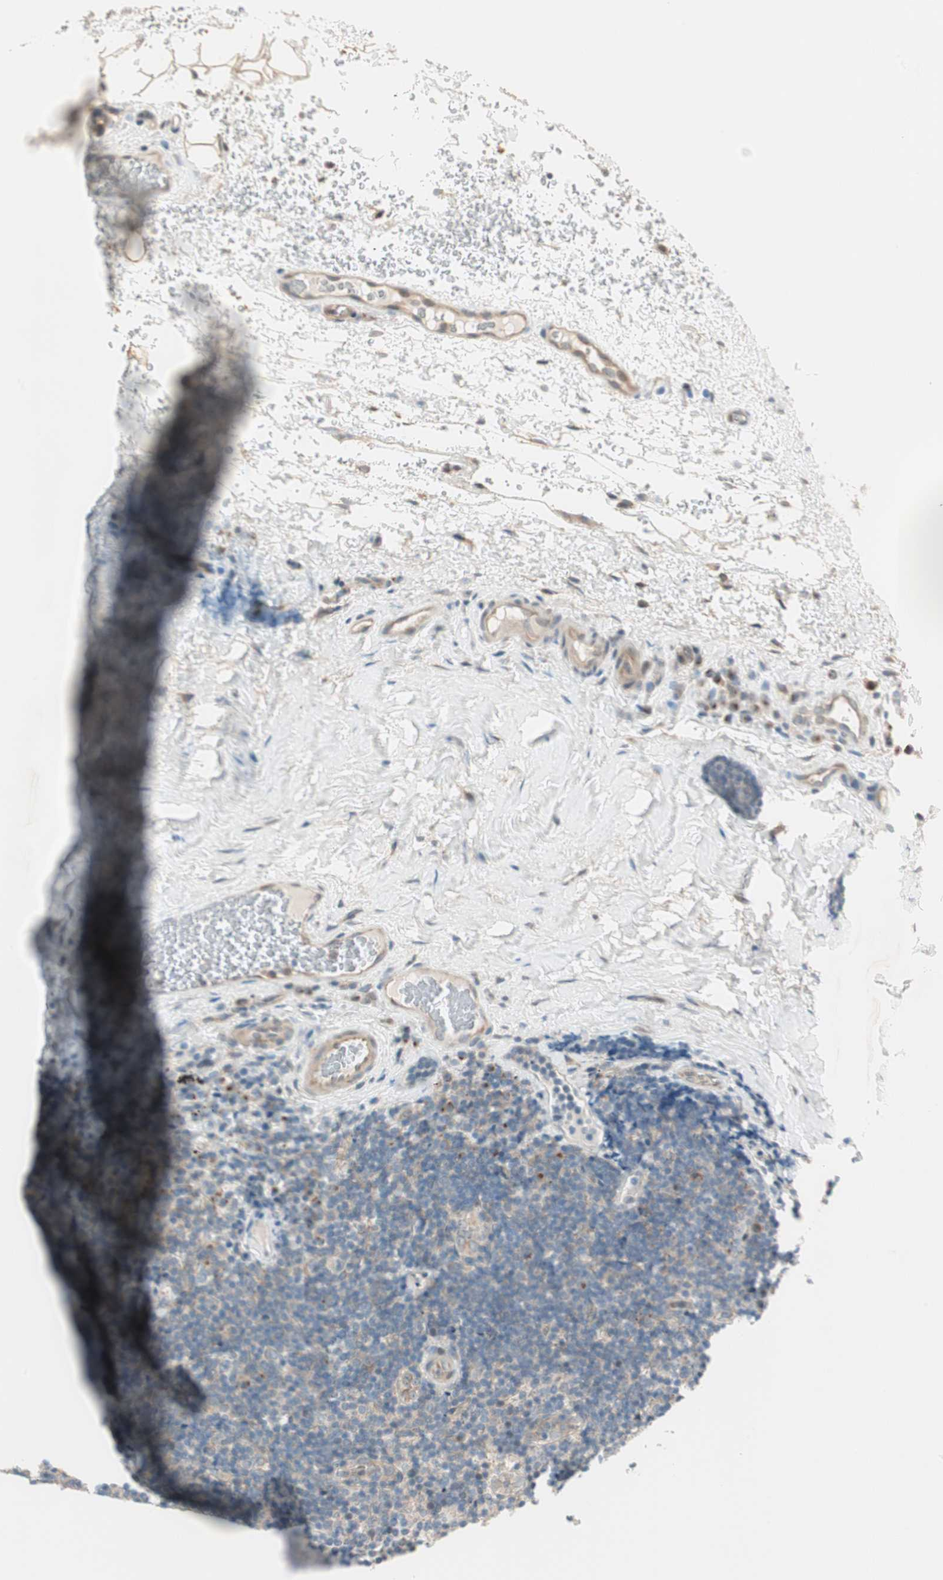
{"staining": {"intensity": "weak", "quantity": "25%-75%", "location": "cytoplasmic/membranous"}, "tissue": "lymphoma", "cell_type": "Tumor cells", "image_type": "cancer", "snomed": [{"axis": "morphology", "description": "Malignant lymphoma, non-Hodgkin's type, High grade"}, {"axis": "topography", "description": "Tonsil"}], "caption": "IHC of lymphoma demonstrates low levels of weak cytoplasmic/membranous positivity in about 25%-75% of tumor cells. (Brightfield microscopy of DAB IHC at high magnification).", "gene": "CGRRF1", "patient": {"sex": "female", "age": 36}}